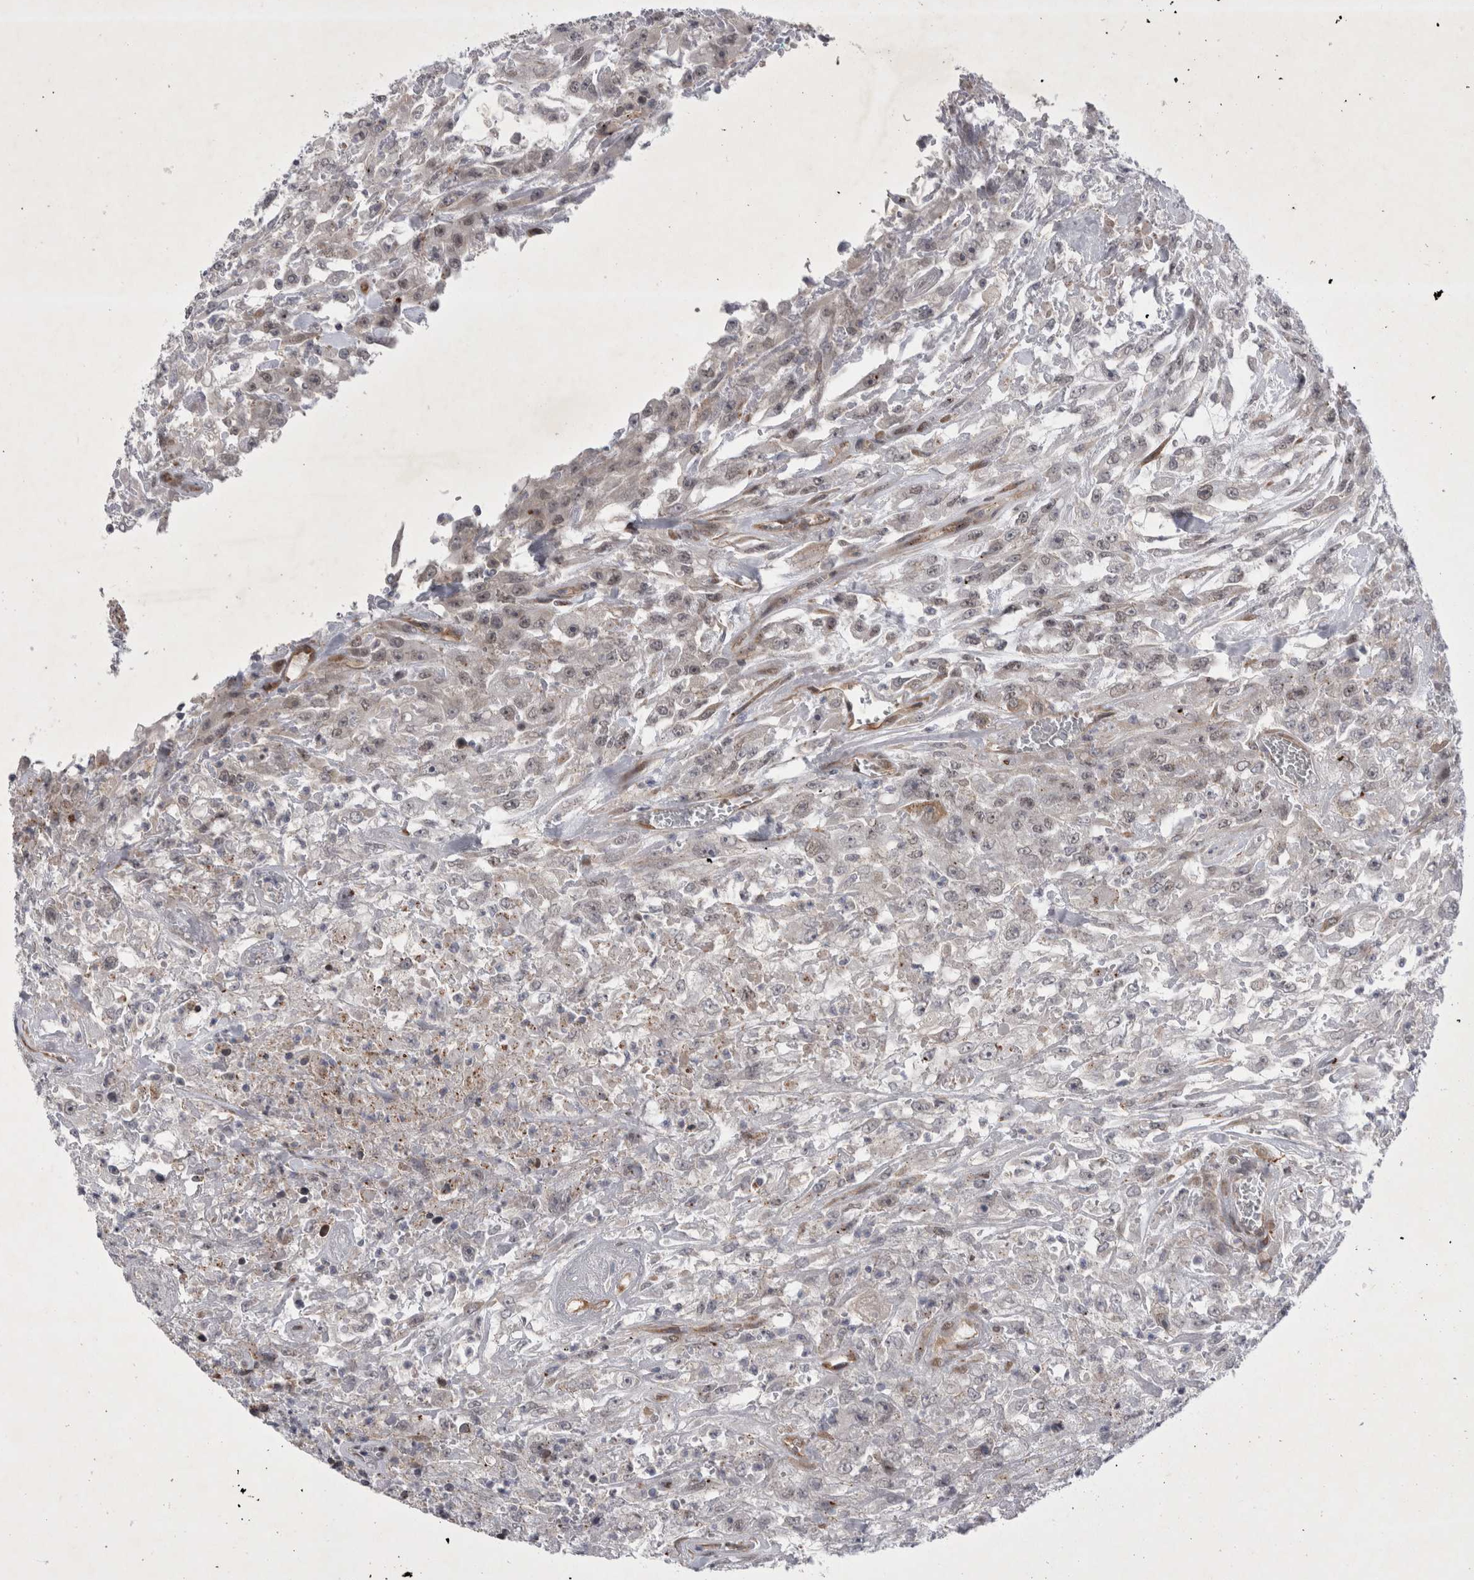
{"staining": {"intensity": "negative", "quantity": "none", "location": "none"}, "tissue": "urothelial cancer", "cell_type": "Tumor cells", "image_type": "cancer", "snomed": [{"axis": "morphology", "description": "Urothelial carcinoma, High grade"}, {"axis": "topography", "description": "Urinary bladder"}], "caption": "Immunohistochemical staining of human urothelial carcinoma (high-grade) reveals no significant expression in tumor cells. (Brightfield microscopy of DAB (3,3'-diaminobenzidine) immunohistochemistry at high magnification).", "gene": "PARP11", "patient": {"sex": "male", "age": 46}}